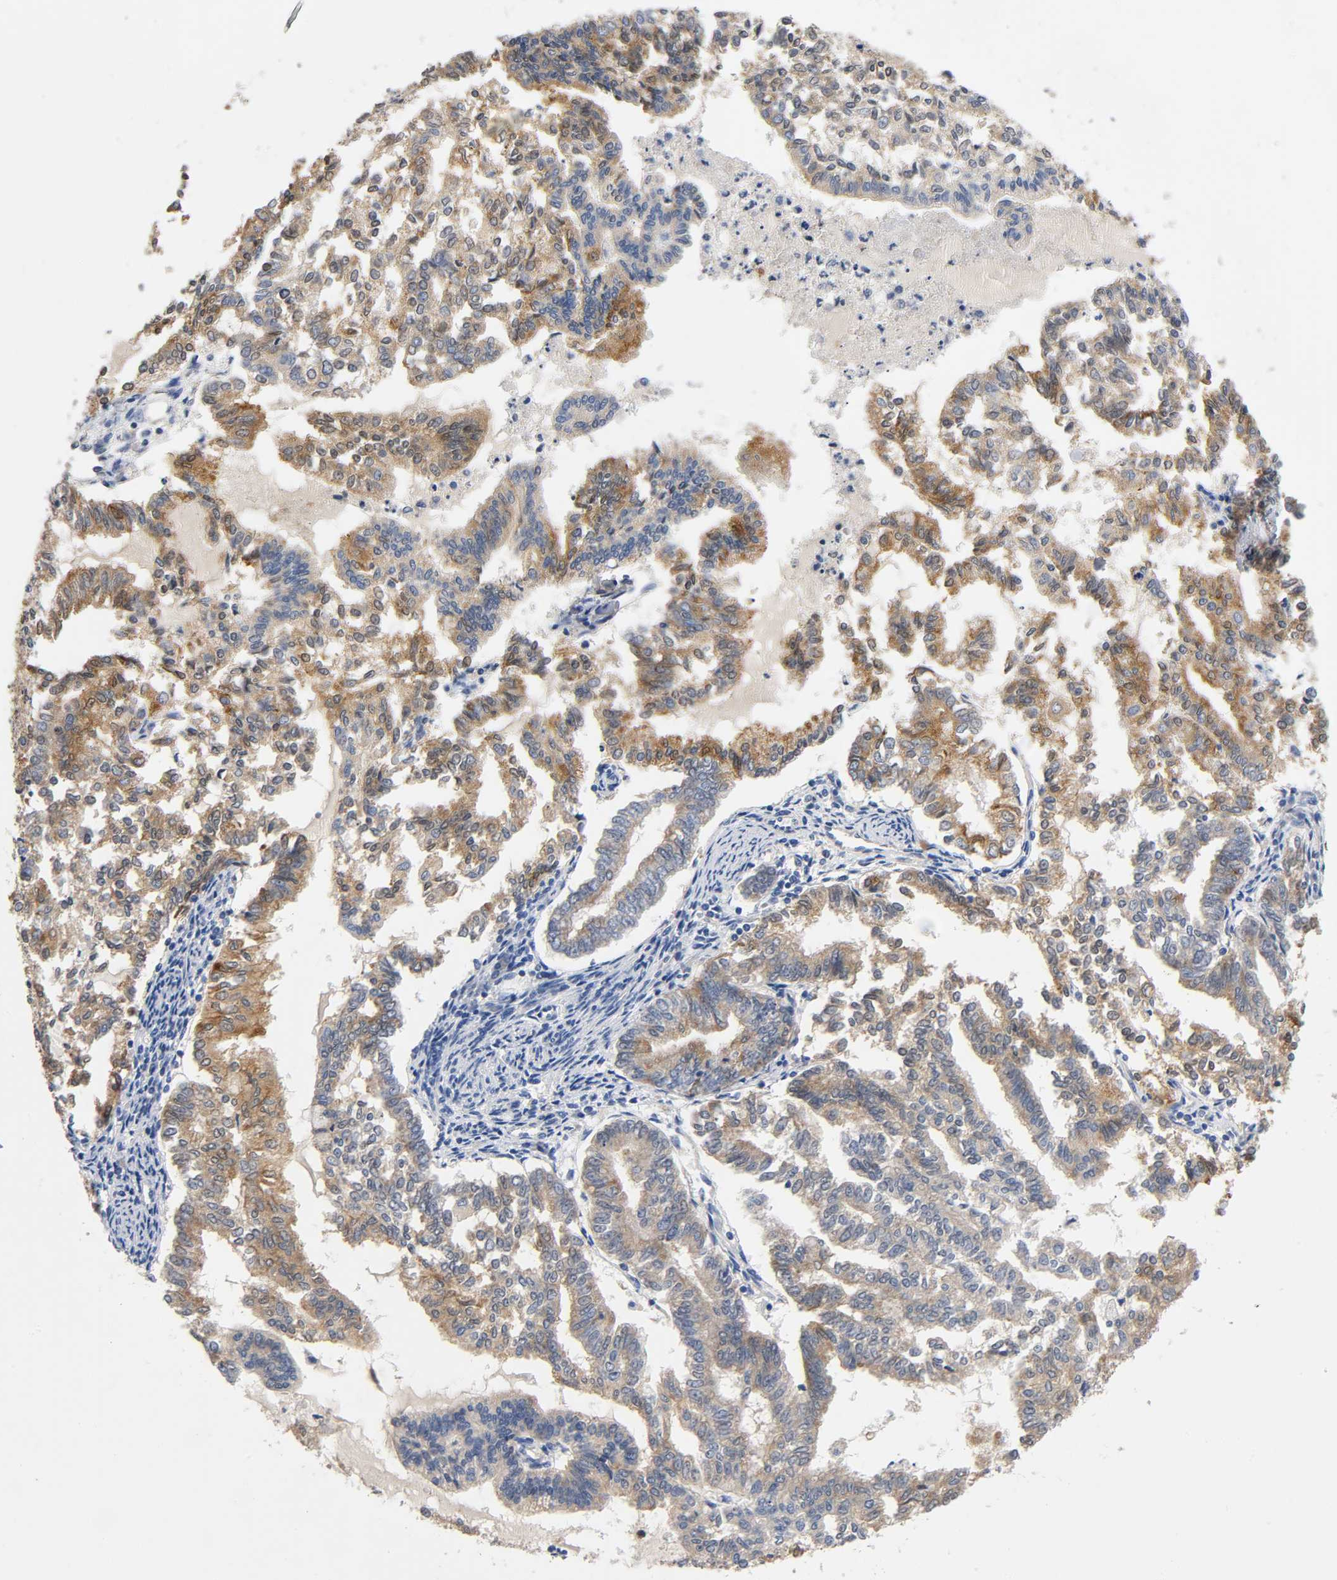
{"staining": {"intensity": "moderate", "quantity": ">75%", "location": "cytoplasmic/membranous"}, "tissue": "endometrial cancer", "cell_type": "Tumor cells", "image_type": "cancer", "snomed": [{"axis": "morphology", "description": "Adenocarcinoma, NOS"}, {"axis": "topography", "description": "Endometrium"}], "caption": "A medium amount of moderate cytoplasmic/membranous staining is present in approximately >75% of tumor cells in endometrial cancer tissue.", "gene": "PRKAB1", "patient": {"sex": "female", "age": 79}}